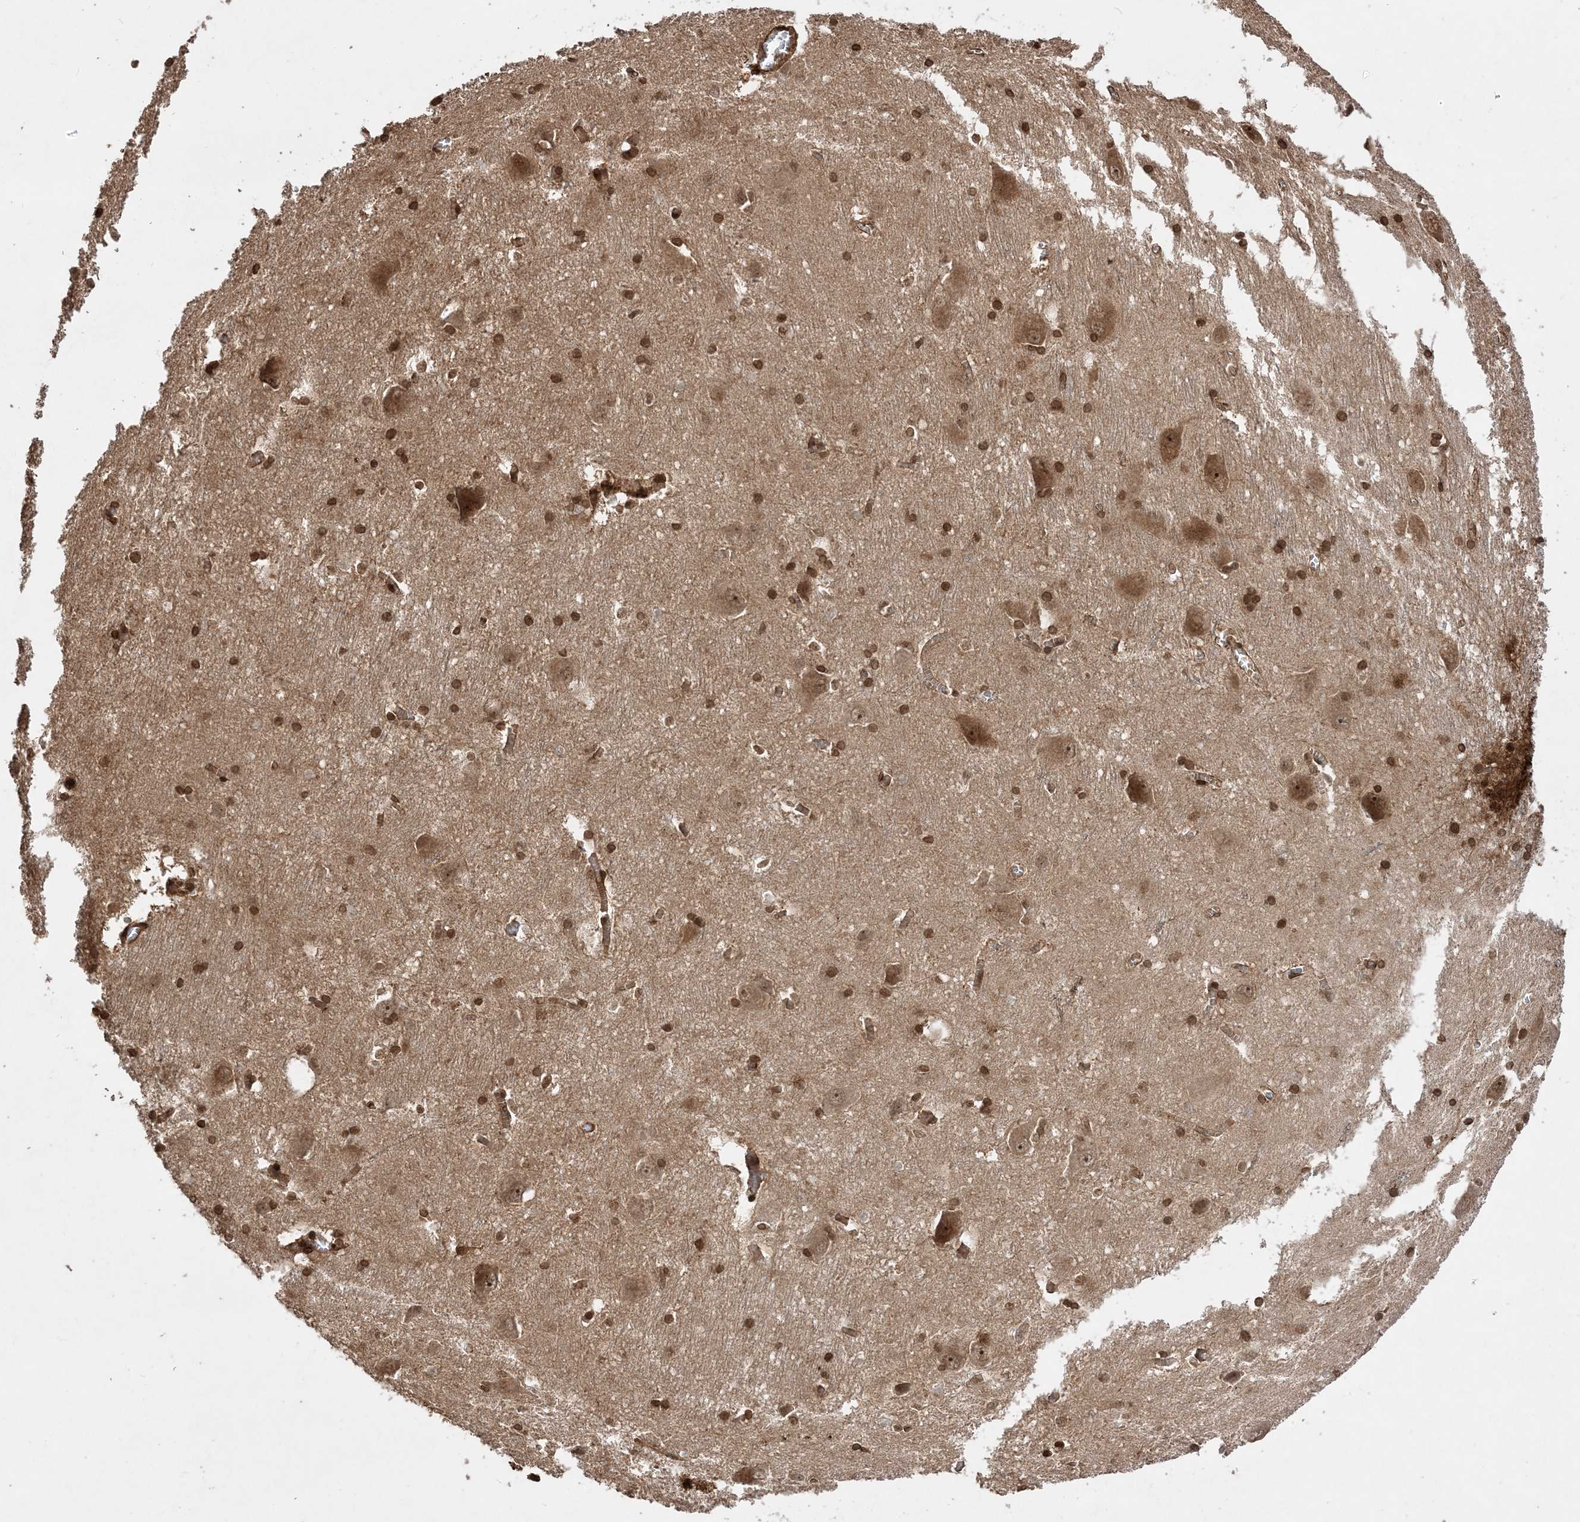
{"staining": {"intensity": "strong", "quantity": ">75%", "location": "nuclear"}, "tissue": "caudate", "cell_type": "Glial cells", "image_type": "normal", "snomed": [{"axis": "morphology", "description": "Normal tissue, NOS"}, {"axis": "topography", "description": "Lateral ventricle wall"}], "caption": "A histopathology image of caudate stained for a protein shows strong nuclear brown staining in glial cells. (Stains: DAB in brown, nuclei in blue, Microscopy: brightfield microscopy at high magnification).", "gene": "ETAA1", "patient": {"sex": "male", "age": 37}}